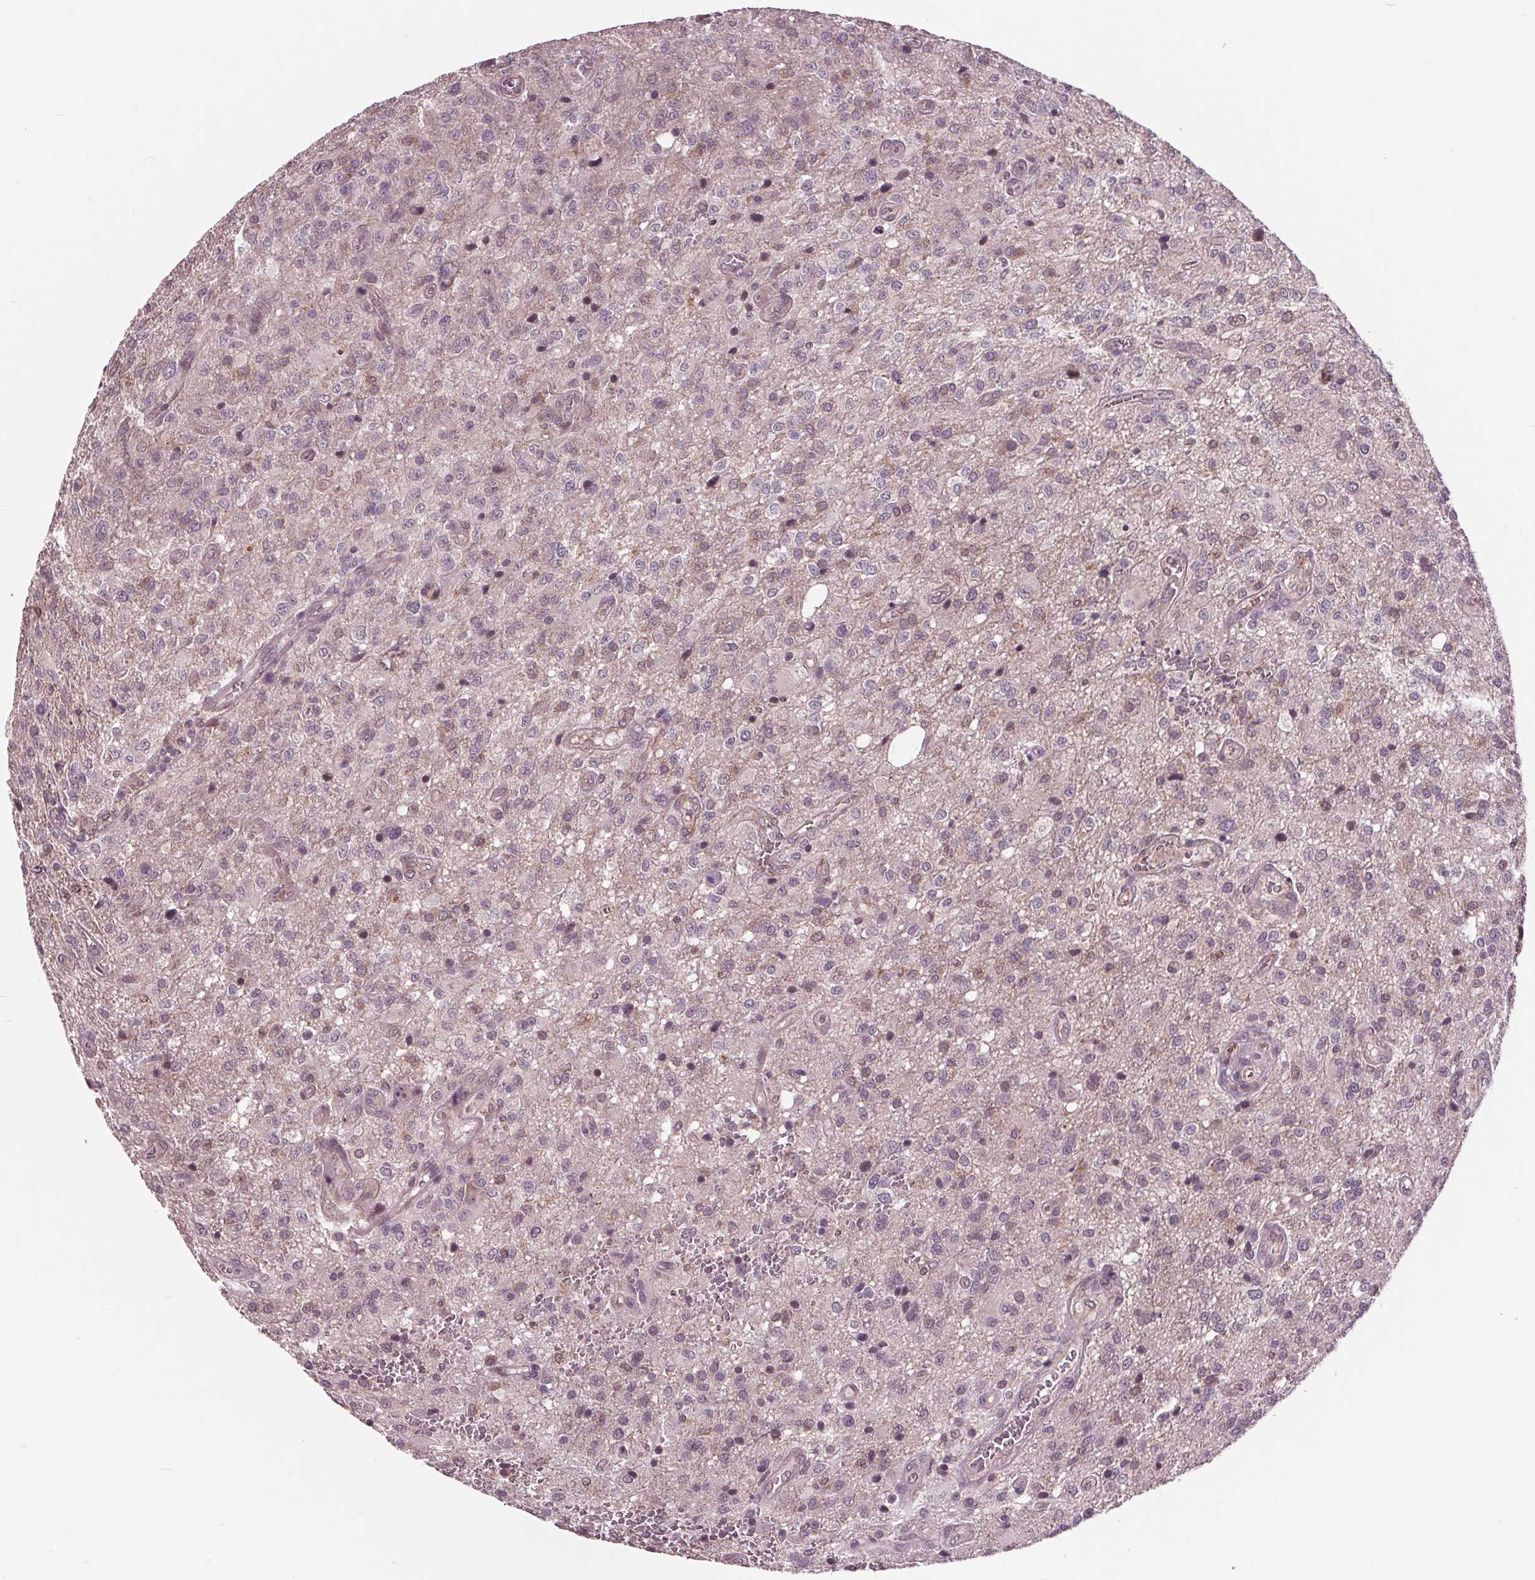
{"staining": {"intensity": "negative", "quantity": "none", "location": "none"}, "tissue": "glioma", "cell_type": "Tumor cells", "image_type": "cancer", "snomed": [{"axis": "morphology", "description": "Glioma, malignant, Low grade"}, {"axis": "topography", "description": "Brain"}], "caption": "The immunohistochemistry (IHC) photomicrograph has no significant expression in tumor cells of malignant glioma (low-grade) tissue.", "gene": "MAPK8", "patient": {"sex": "male", "age": 66}}